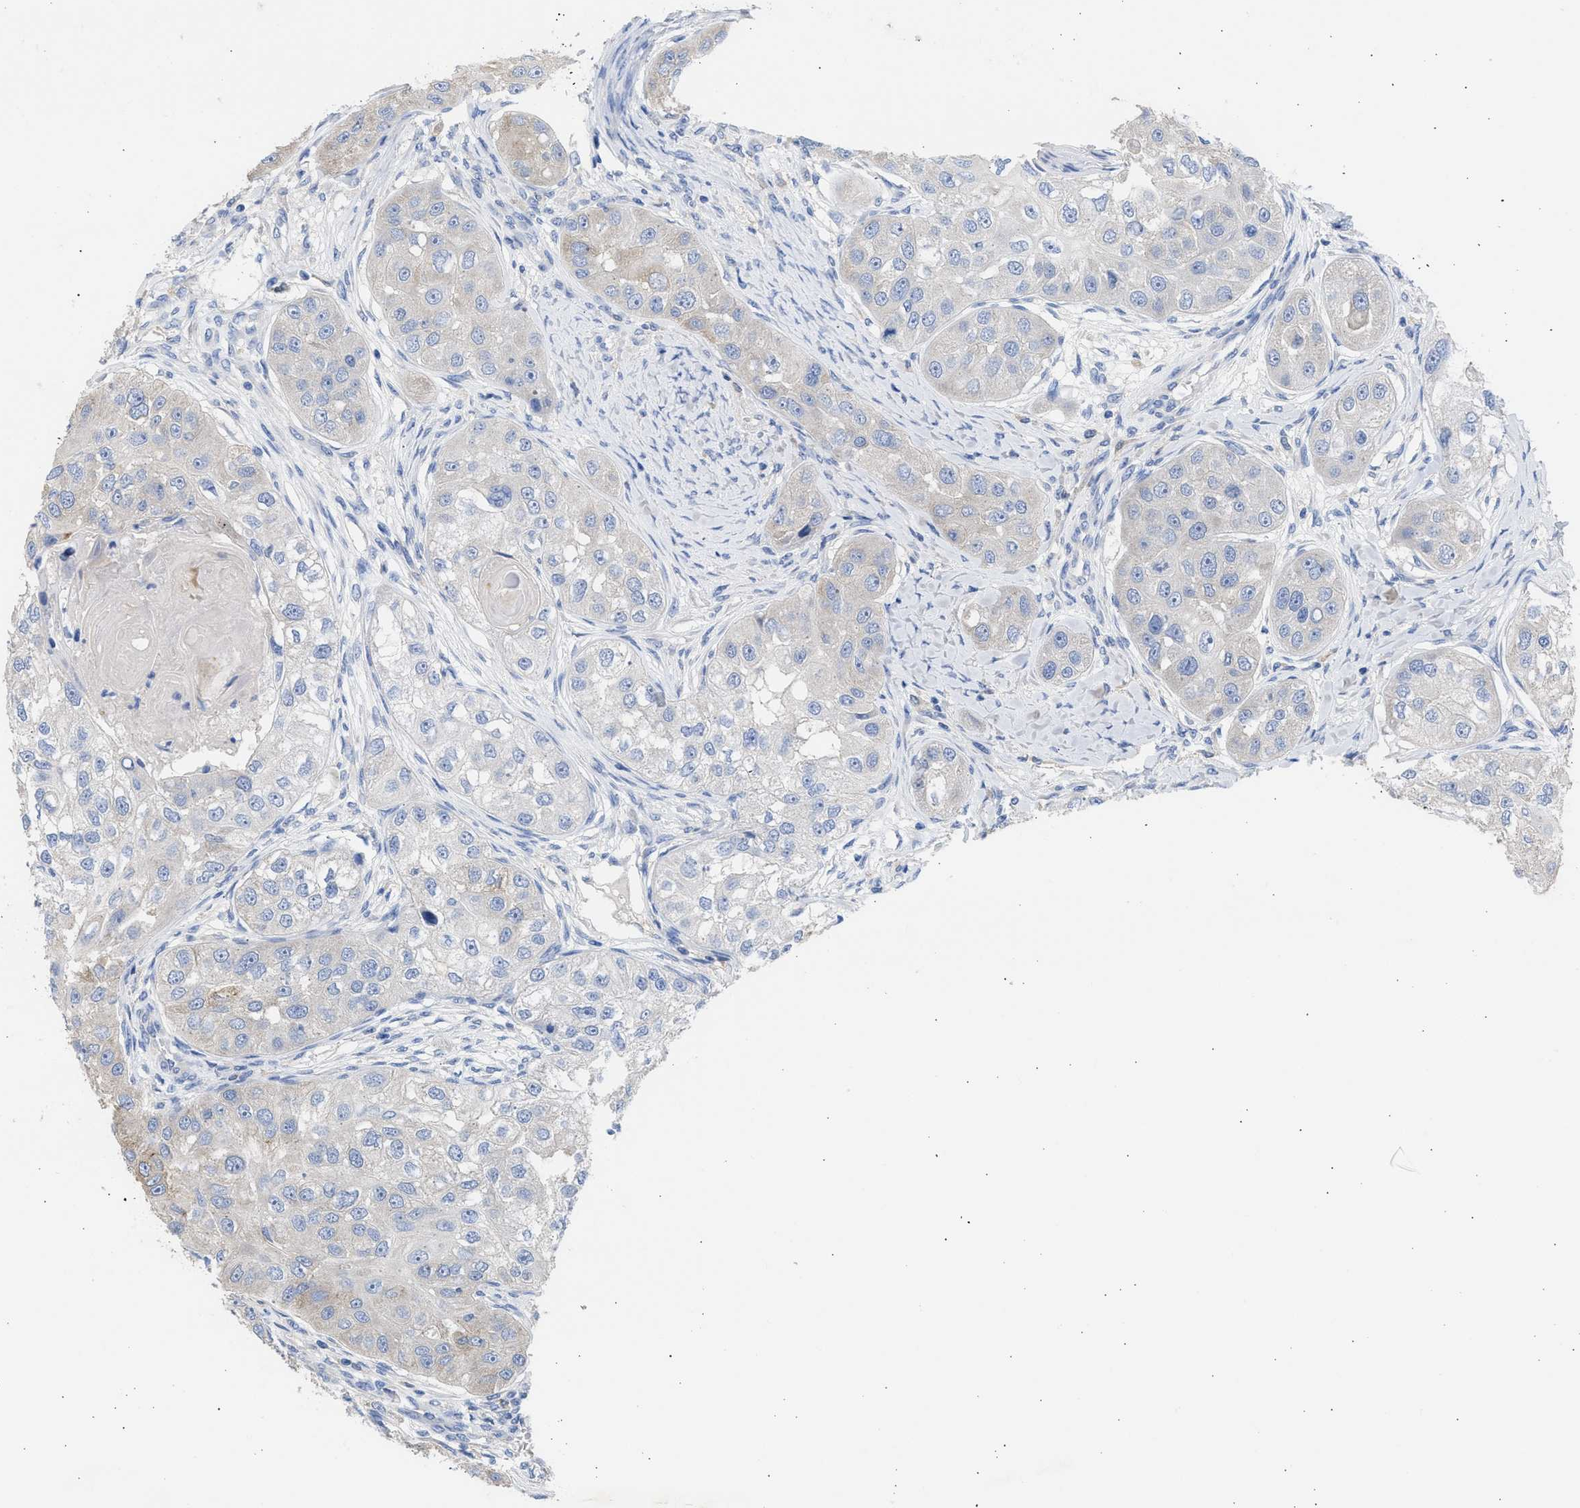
{"staining": {"intensity": "weak", "quantity": "<25%", "location": "cytoplasmic/membranous"}, "tissue": "head and neck cancer", "cell_type": "Tumor cells", "image_type": "cancer", "snomed": [{"axis": "morphology", "description": "Normal tissue, NOS"}, {"axis": "morphology", "description": "Squamous cell carcinoma, NOS"}, {"axis": "topography", "description": "Skeletal muscle"}, {"axis": "topography", "description": "Head-Neck"}], "caption": "Immunohistochemistry image of head and neck squamous cell carcinoma stained for a protein (brown), which reveals no staining in tumor cells. (DAB (3,3'-diaminobenzidine) immunohistochemistry visualized using brightfield microscopy, high magnification).", "gene": "RSPH1", "patient": {"sex": "male", "age": 51}}